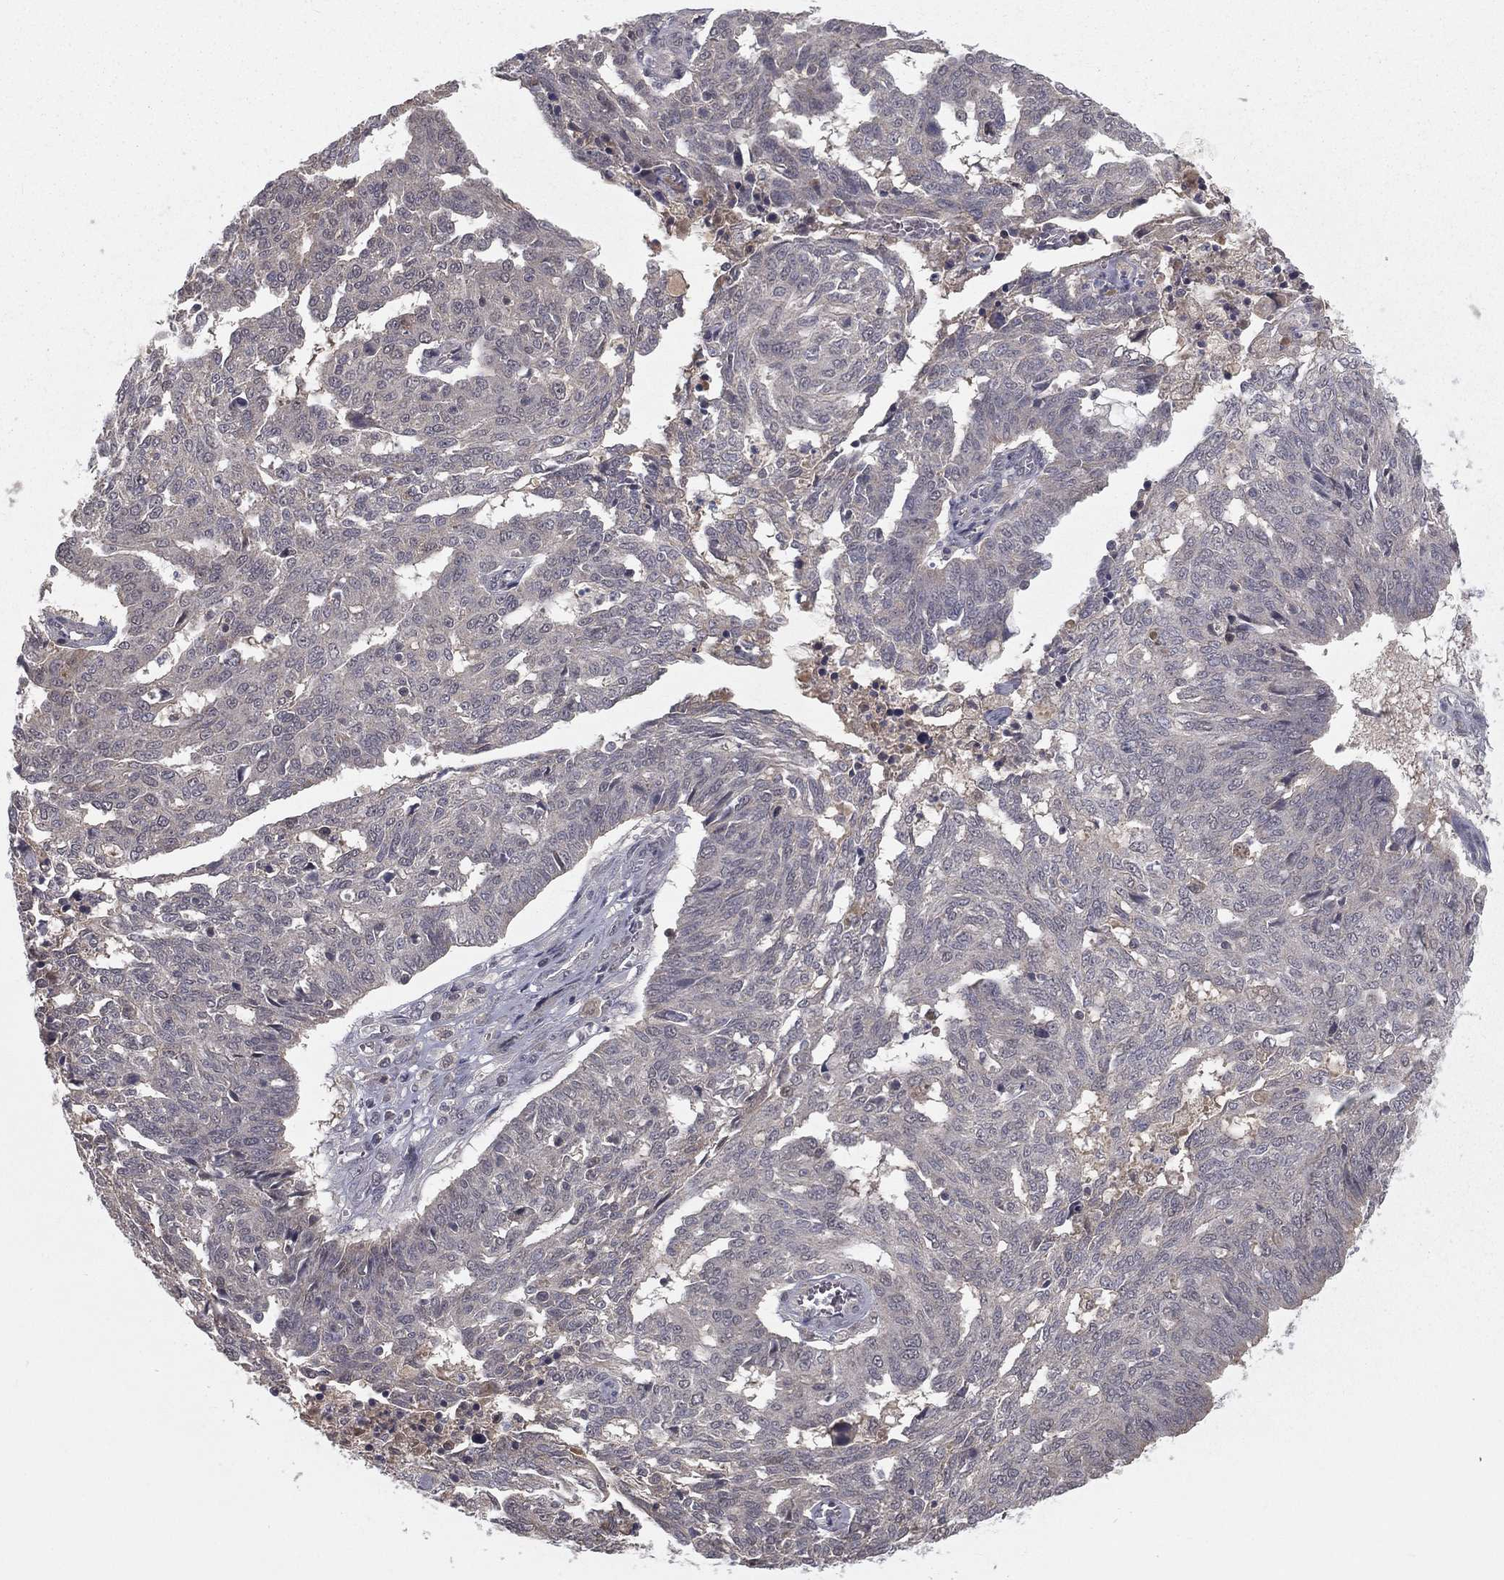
{"staining": {"intensity": "negative", "quantity": "none", "location": "none"}, "tissue": "ovarian cancer", "cell_type": "Tumor cells", "image_type": "cancer", "snomed": [{"axis": "morphology", "description": "Cystadenocarcinoma, serous, NOS"}, {"axis": "topography", "description": "Ovary"}], "caption": "Ovarian cancer (serous cystadenocarcinoma) stained for a protein using immunohistochemistry shows no expression tumor cells.", "gene": "ZDHHC15", "patient": {"sex": "female", "age": 67}}